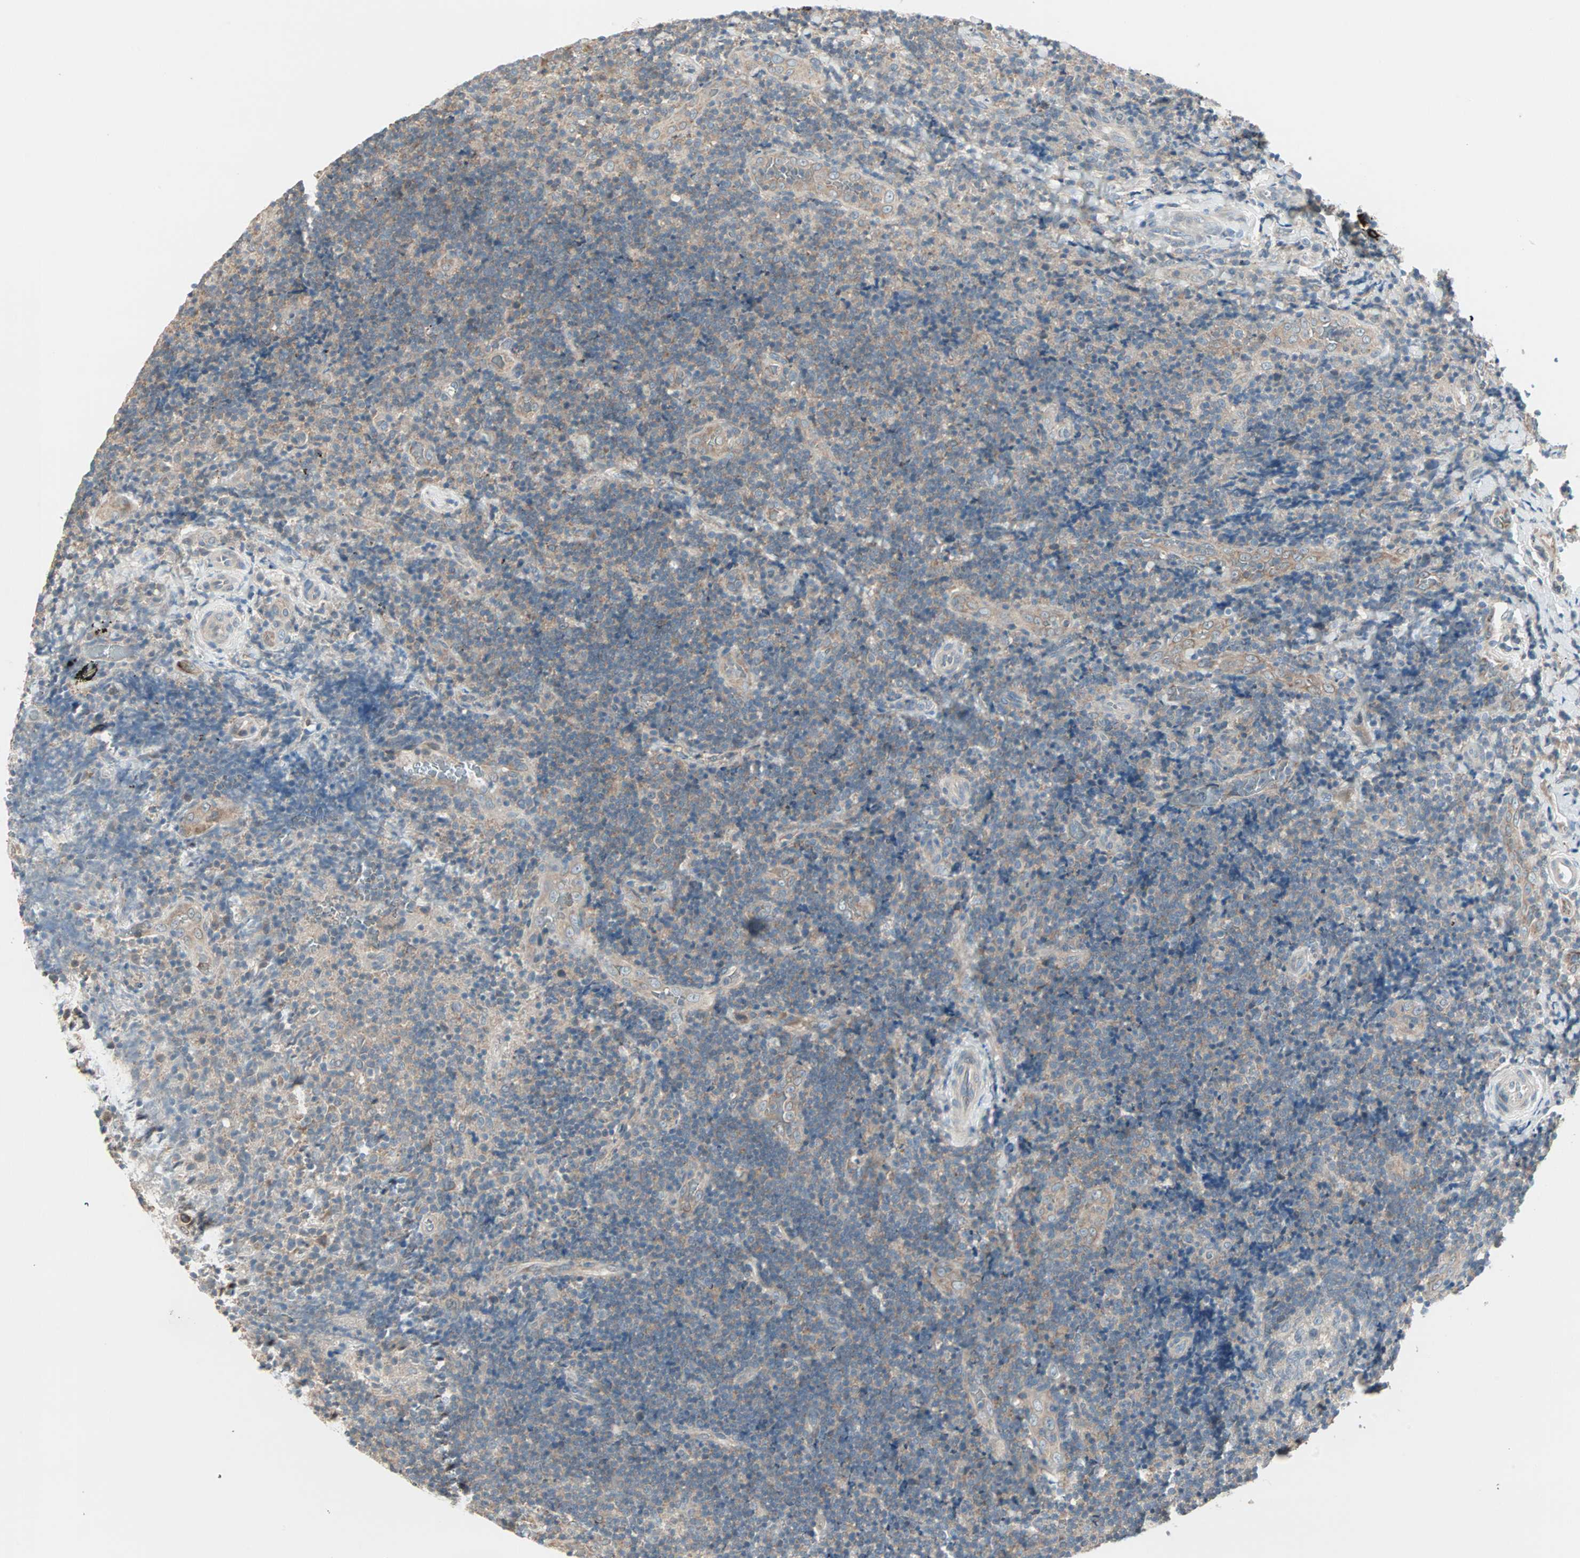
{"staining": {"intensity": "weak", "quantity": ">75%", "location": "cytoplasmic/membranous"}, "tissue": "lymphoma", "cell_type": "Tumor cells", "image_type": "cancer", "snomed": [{"axis": "morphology", "description": "Malignant lymphoma, non-Hodgkin's type, High grade"}, {"axis": "topography", "description": "Tonsil"}], "caption": "DAB immunohistochemical staining of lymphoma reveals weak cytoplasmic/membranous protein staining in about >75% of tumor cells. Using DAB (brown) and hematoxylin (blue) stains, captured at high magnification using brightfield microscopy.", "gene": "ZFP36", "patient": {"sex": "female", "age": 36}}